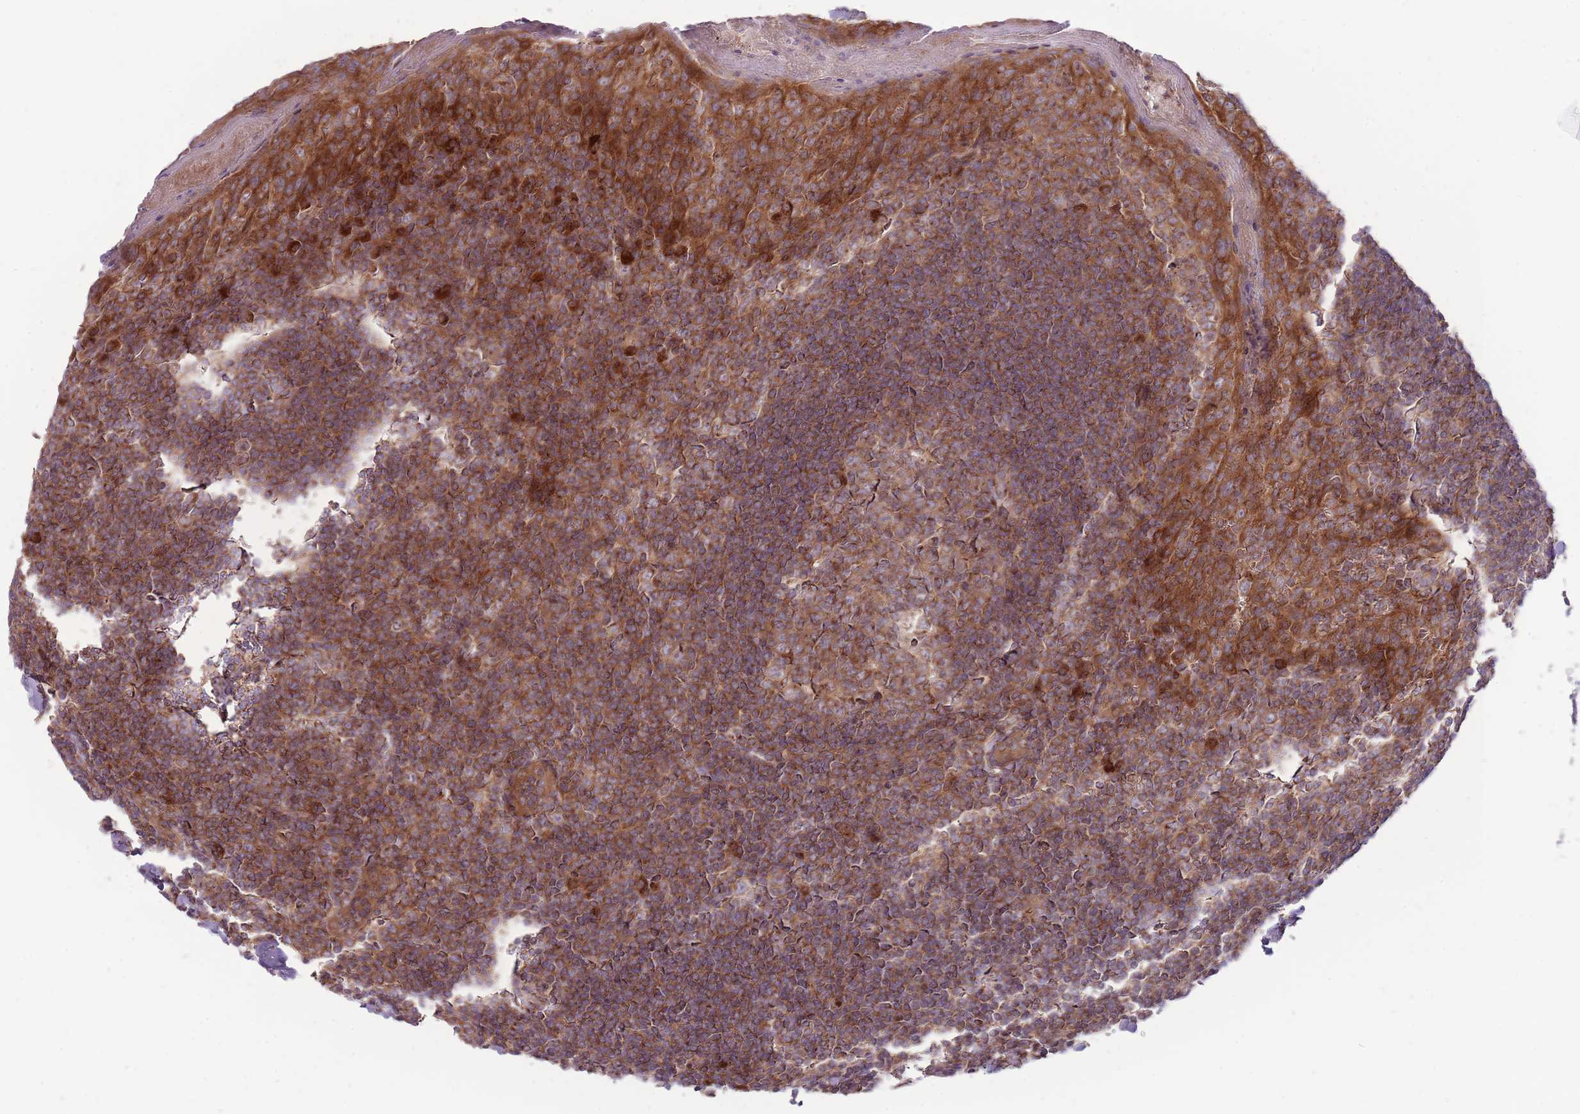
{"staining": {"intensity": "moderate", "quantity": ">75%", "location": "cytoplasmic/membranous"}, "tissue": "tonsil", "cell_type": "Germinal center cells", "image_type": "normal", "snomed": [{"axis": "morphology", "description": "Normal tissue, NOS"}, {"axis": "topography", "description": "Tonsil"}], "caption": "A micrograph of tonsil stained for a protein demonstrates moderate cytoplasmic/membranous brown staining in germinal center cells.", "gene": "ANKRD10", "patient": {"sex": "male", "age": 27}}